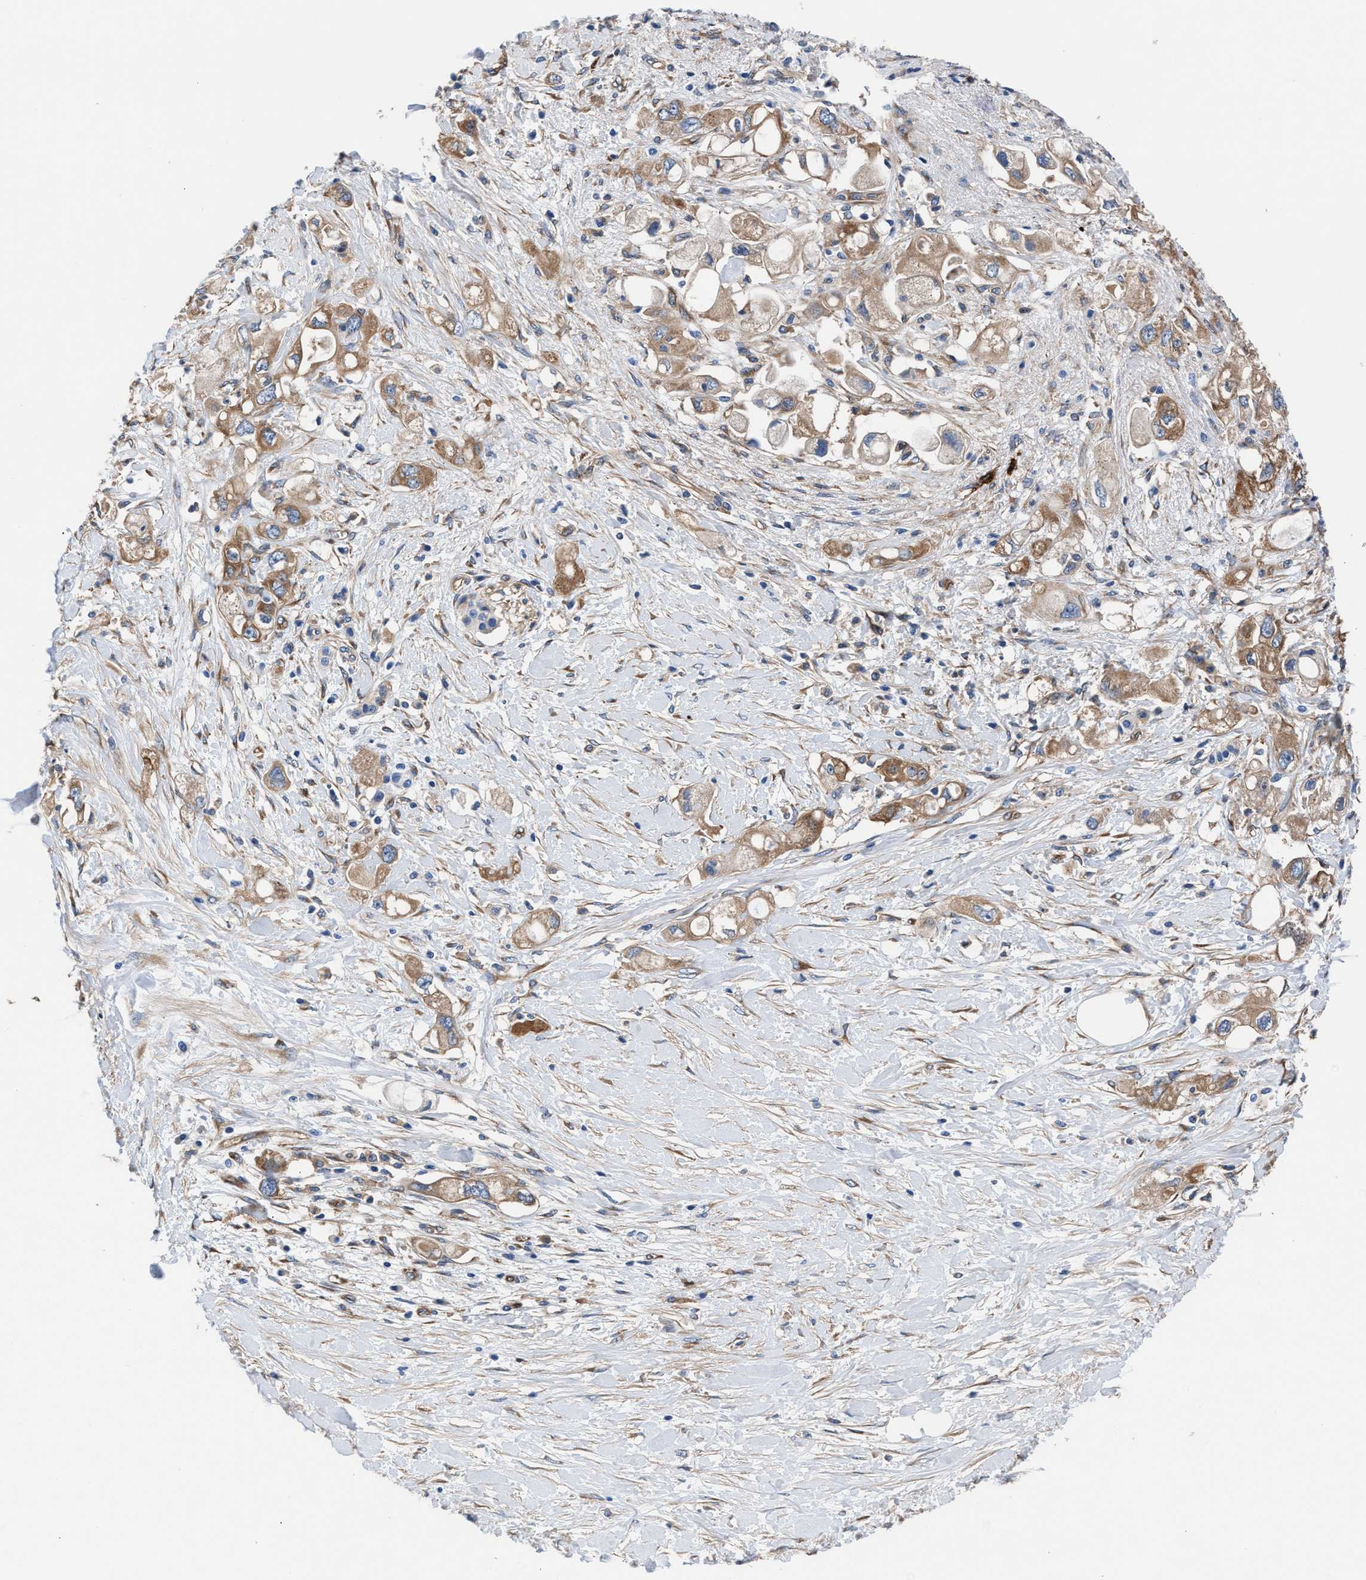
{"staining": {"intensity": "moderate", "quantity": ">75%", "location": "cytoplasmic/membranous"}, "tissue": "pancreatic cancer", "cell_type": "Tumor cells", "image_type": "cancer", "snomed": [{"axis": "morphology", "description": "Adenocarcinoma, NOS"}, {"axis": "topography", "description": "Pancreas"}], "caption": "This histopathology image demonstrates pancreatic cancer (adenocarcinoma) stained with immunohistochemistry to label a protein in brown. The cytoplasmic/membranous of tumor cells show moderate positivity for the protein. Nuclei are counter-stained blue.", "gene": "SH3GL1", "patient": {"sex": "female", "age": 56}}